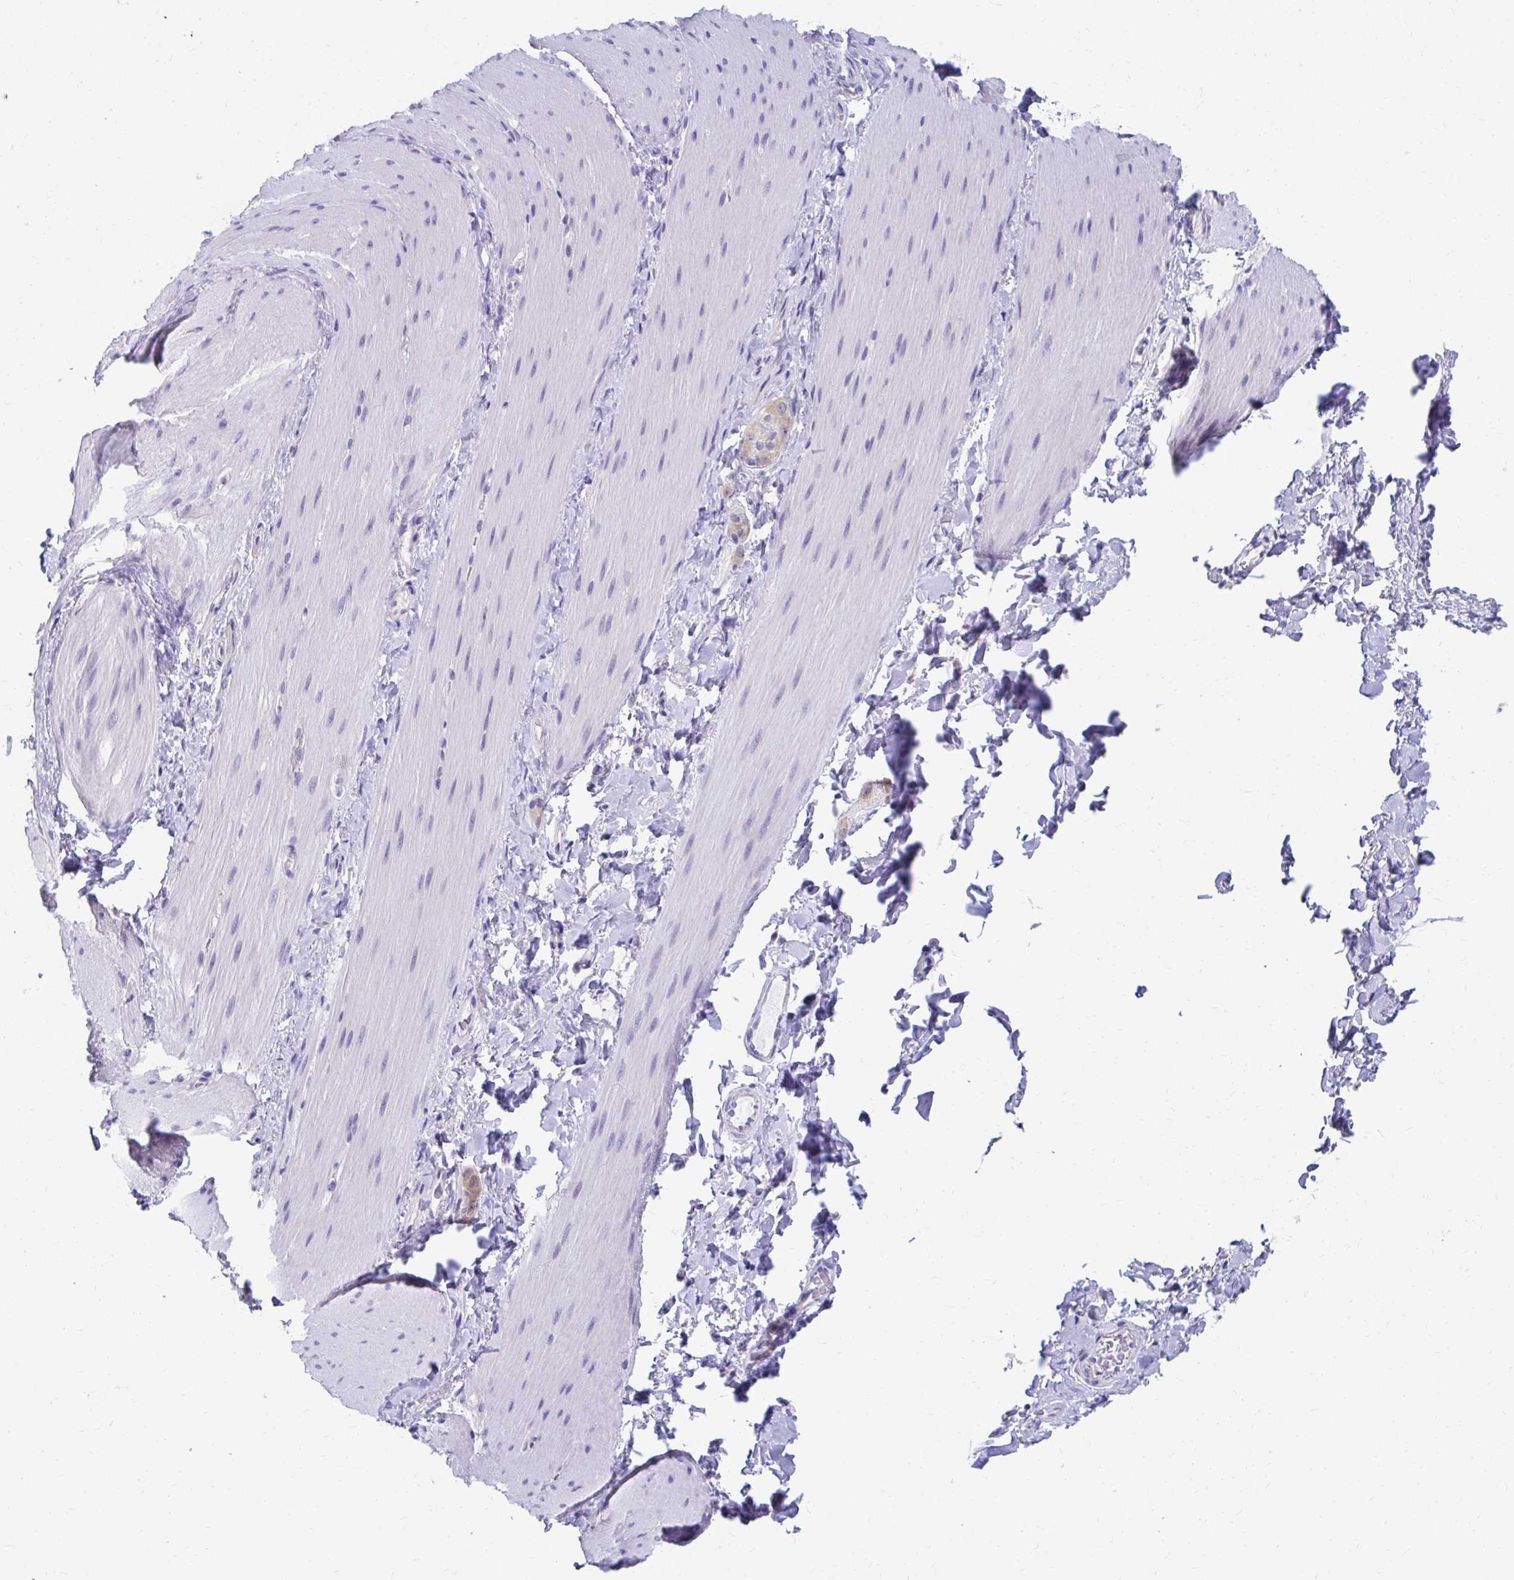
{"staining": {"intensity": "negative", "quantity": "none", "location": "none"}, "tissue": "smooth muscle", "cell_type": "Smooth muscle cells", "image_type": "normal", "snomed": [{"axis": "morphology", "description": "Normal tissue, NOS"}, {"axis": "topography", "description": "Smooth muscle"}, {"axis": "topography", "description": "Colon"}], "caption": "A high-resolution image shows IHC staining of unremarkable smooth muscle, which shows no significant positivity in smooth muscle cells.", "gene": "C19orf81", "patient": {"sex": "male", "age": 73}}